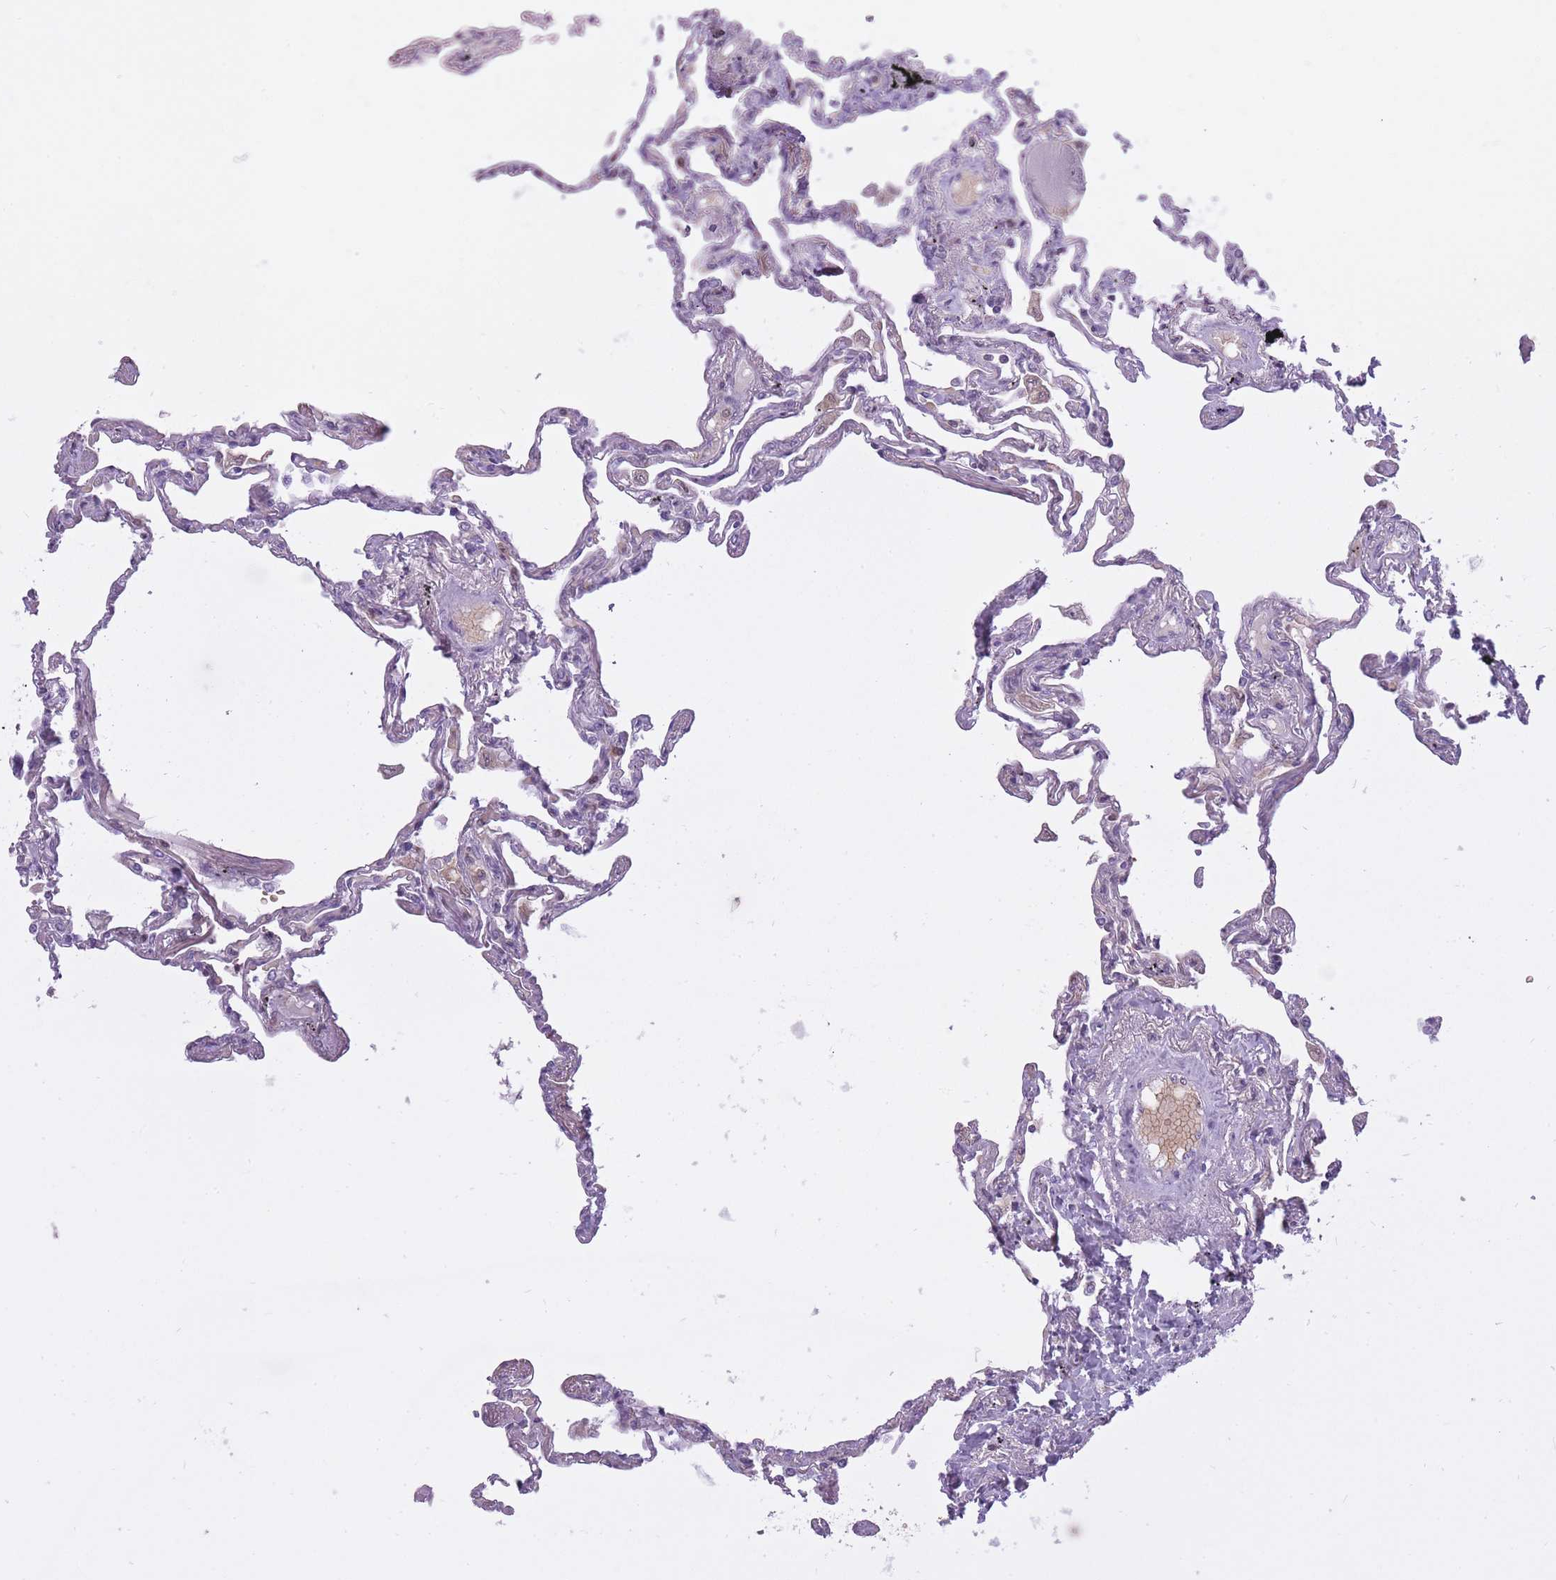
{"staining": {"intensity": "negative", "quantity": "none", "location": "none"}, "tissue": "lung", "cell_type": "Alveolar cells", "image_type": "normal", "snomed": [{"axis": "morphology", "description": "Normal tissue, NOS"}, {"axis": "topography", "description": "Lung"}], "caption": "The photomicrograph demonstrates no staining of alveolar cells in normal lung. (DAB immunohistochemistry with hematoxylin counter stain).", "gene": "CXorf38", "patient": {"sex": "female", "age": 67}}